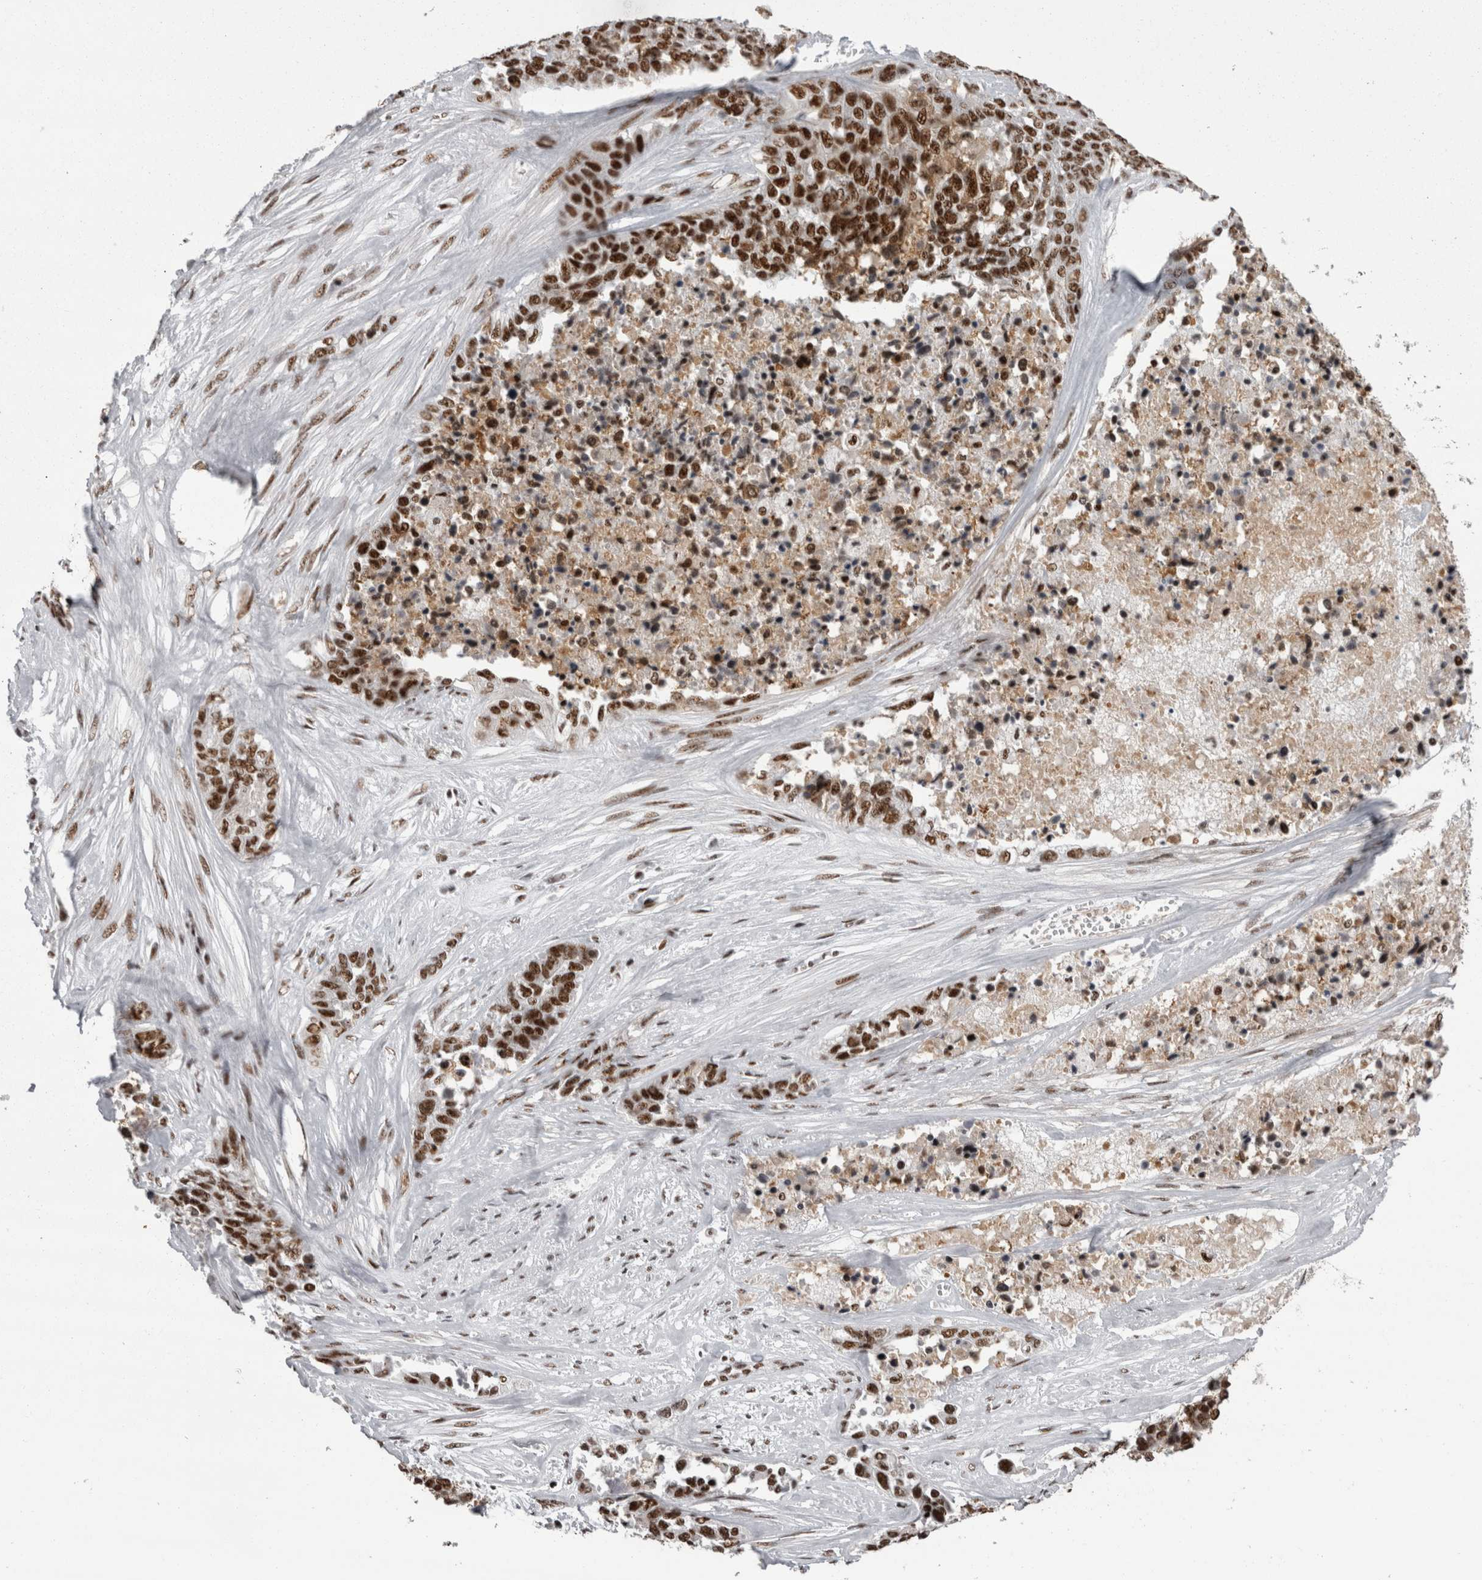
{"staining": {"intensity": "strong", "quantity": ">75%", "location": "nuclear"}, "tissue": "ovarian cancer", "cell_type": "Tumor cells", "image_type": "cancer", "snomed": [{"axis": "morphology", "description": "Cystadenocarcinoma, serous, NOS"}, {"axis": "topography", "description": "Ovary"}], "caption": "The image shows staining of ovarian cancer (serous cystadenocarcinoma), revealing strong nuclear protein staining (brown color) within tumor cells. (DAB = brown stain, brightfield microscopy at high magnification).", "gene": "SNRNP40", "patient": {"sex": "female", "age": 44}}